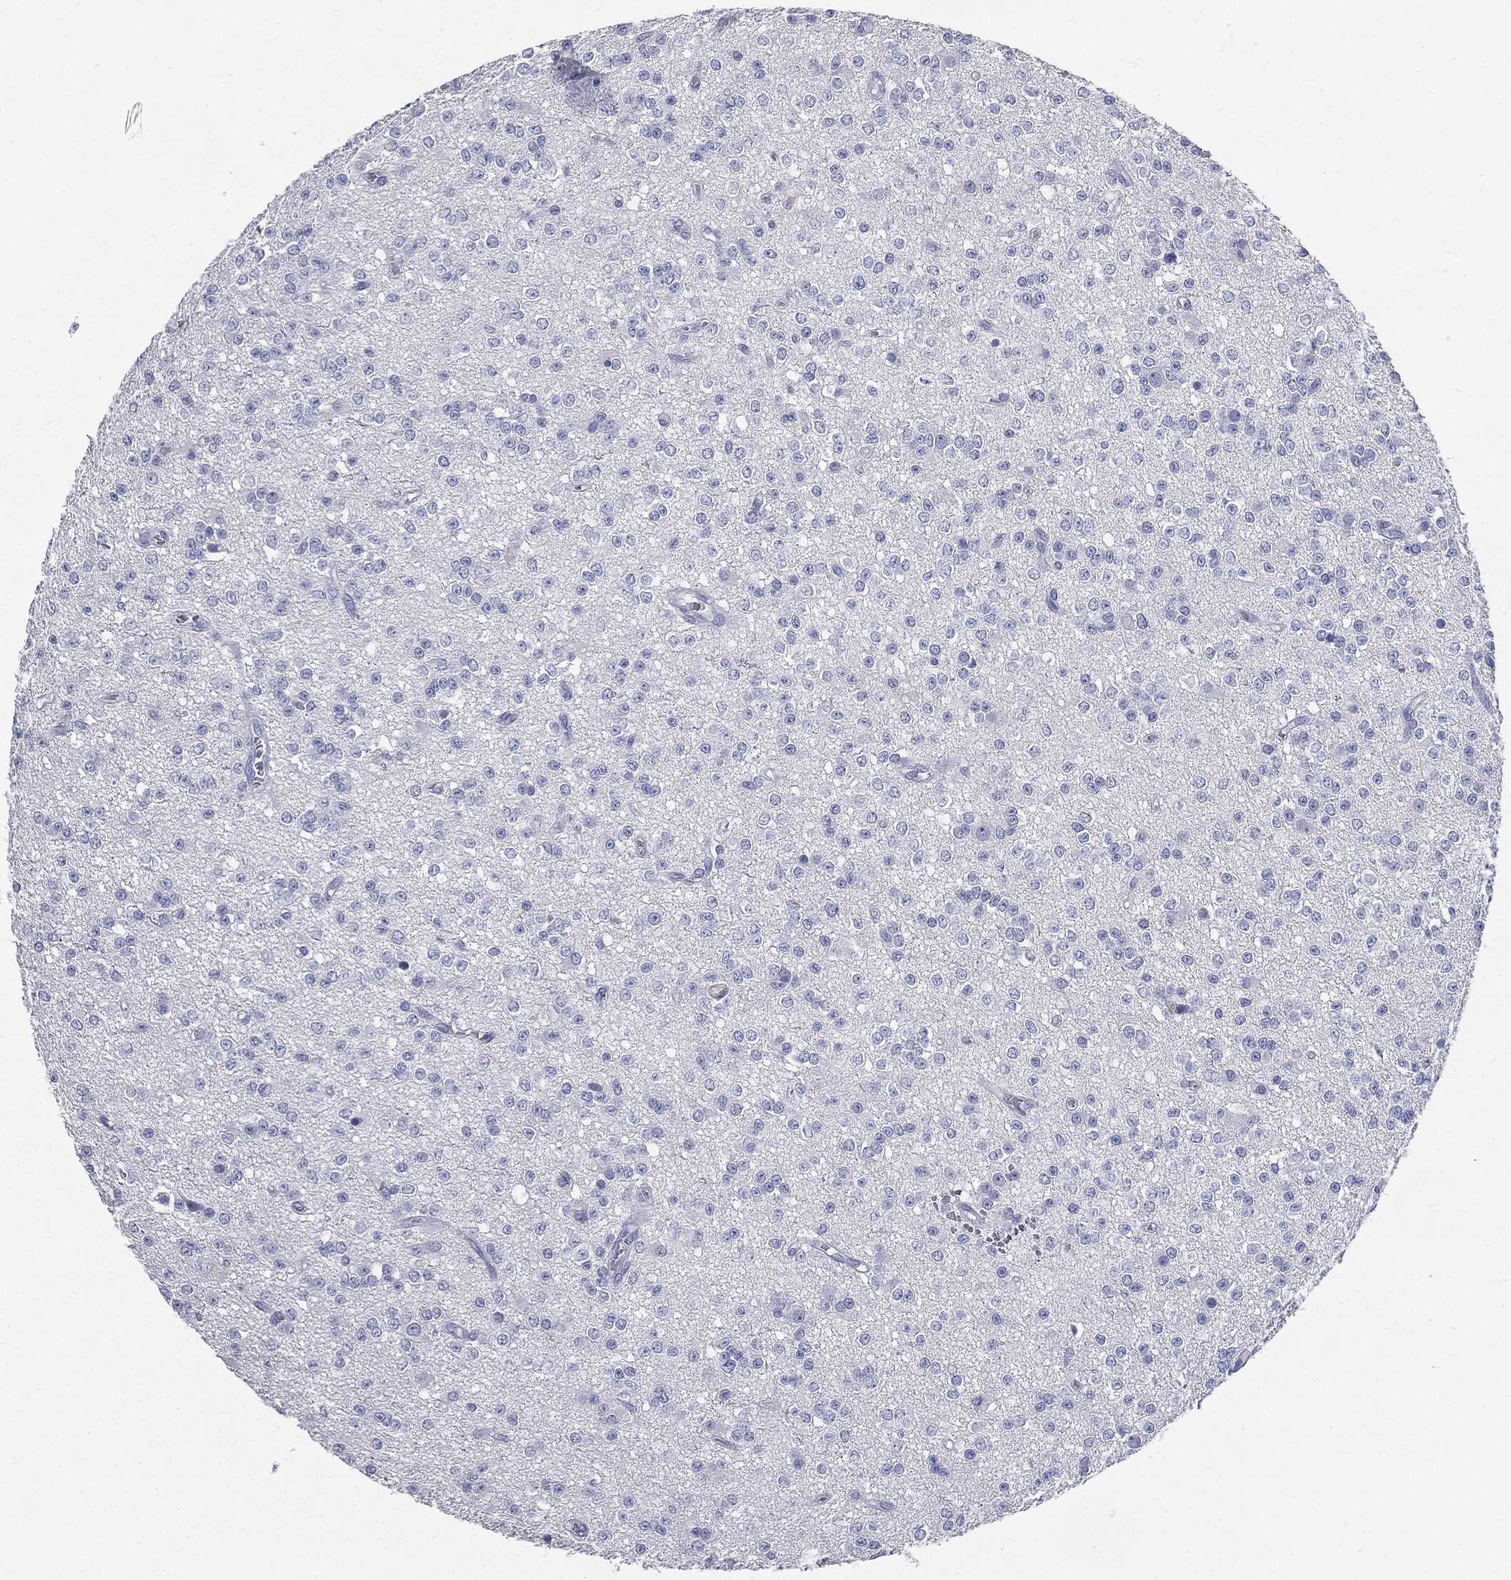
{"staining": {"intensity": "negative", "quantity": "none", "location": "none"}, "tissue": "glioma", "cell_type": "Tumor cells", "image_type": "cancer", "snomed": [{"axis": "morphology", "description": "Glioma, malignant, Low grade"}, {"axis": "topography", "description": "Brain"}], "caption": "Glioma was stained to show a protein in brown. There is no significant expression in tumor cells.", "gene": "CUZD1", "patient": {"sex": "female", "age": 45}}